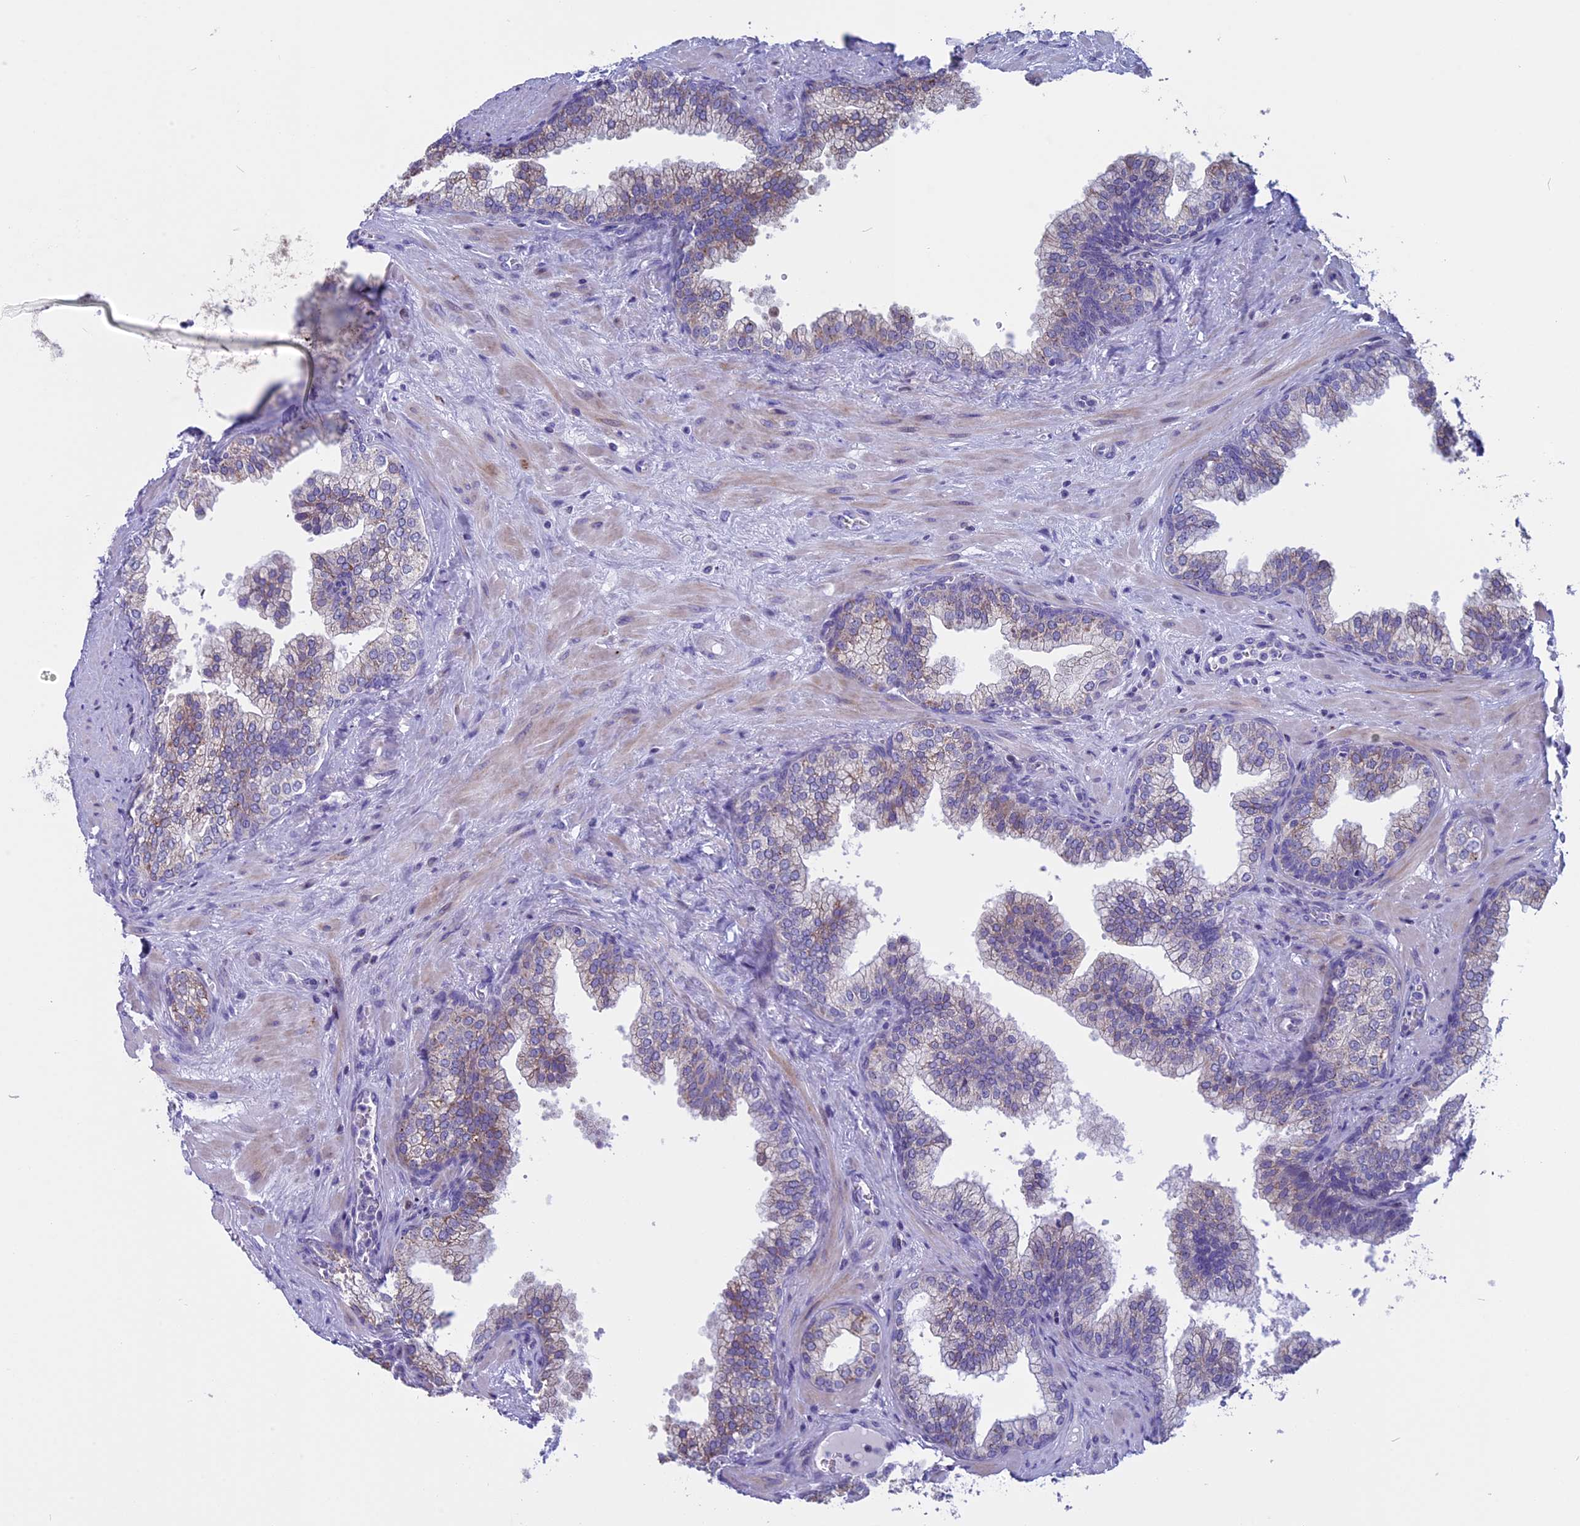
{"staining": {"intensity": "weak", "quantity": "25%-75%", "location": "cytoplasmic/membranous"}, "tissue": "prostate", "cell_type": "Glandular cells", "image_type": "normal", "snomed": [{"axis": "morphology", "description": "Normal tissue, NOS"}, {"axis": "topography", "description": "Prostate"}], "caption": "Immunohistochemistry (IHC) (DAB (3,3'-diaminobenzidine)) staining of benign human prostate exhibits weak cytoplasmic/membranous protein expression in approximately 25%-75% of glandular cells. The protein of interest is stained brown, and the nuclei are stained in blue (DAB (3,3'-diaminobenzidine) IHC with brightfield microscopy, high magnification).", "gene": "ZNF563", "patient": {"sex": "male", "age": 60}}